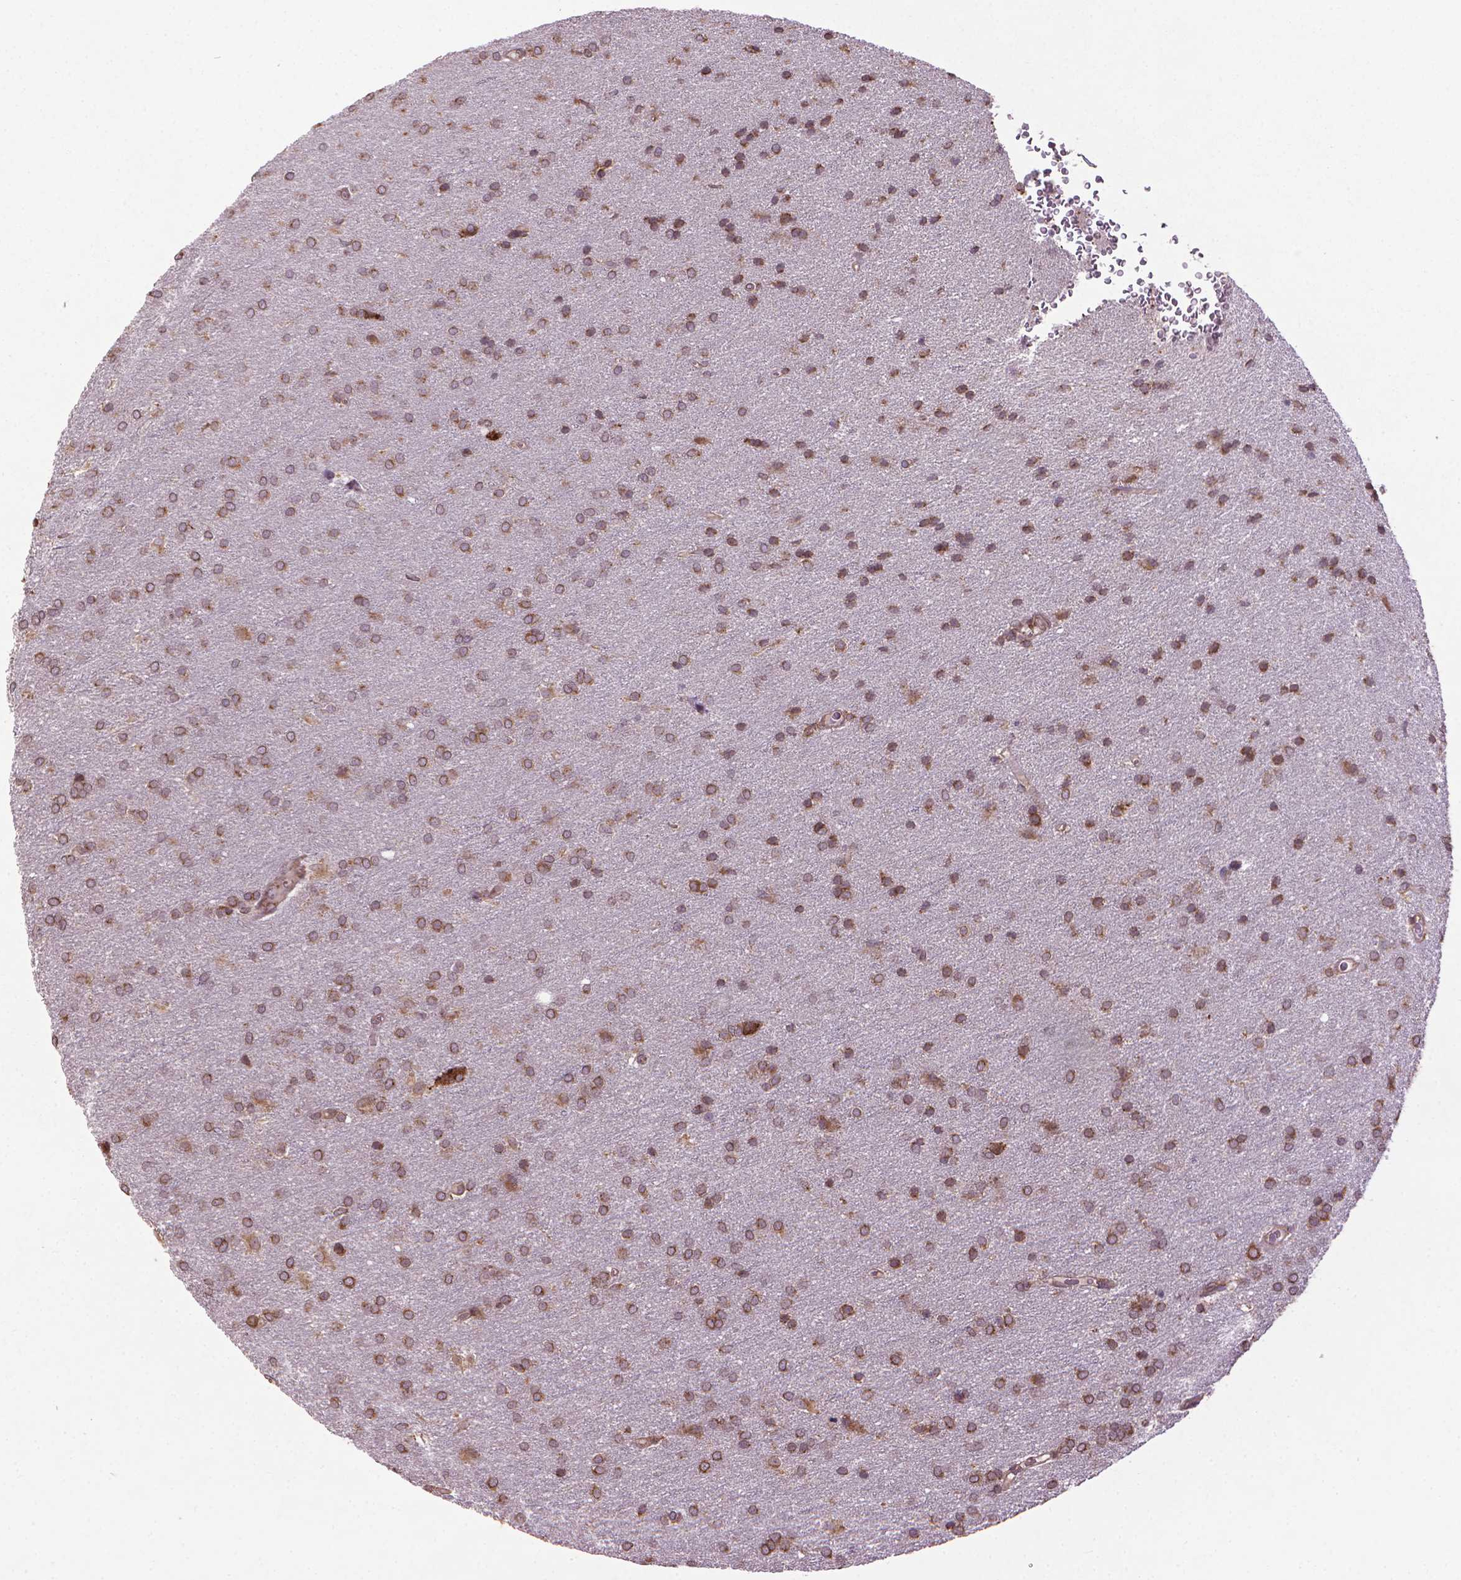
{"staining": {"intensity": "moderate", "quantity": ">75%", "location": "cytoplasmic/membranous"}, "tissue": "glioma", "cell_type": "Tumor cells", "image_type": "cancer", "snomed": [{"axis": "morphology", "description": "Glioma, malignant, Low grade"}, {"axis": "topography", "description": "Brain"}], "caption": "Brown immunohistochemical staining in human glioma demonstrates moderate cytoplasmic/membranous staining in about >75% of tumor cells.", "gene": "GAS1", "patient": {"sex": "female", "age": 32}}